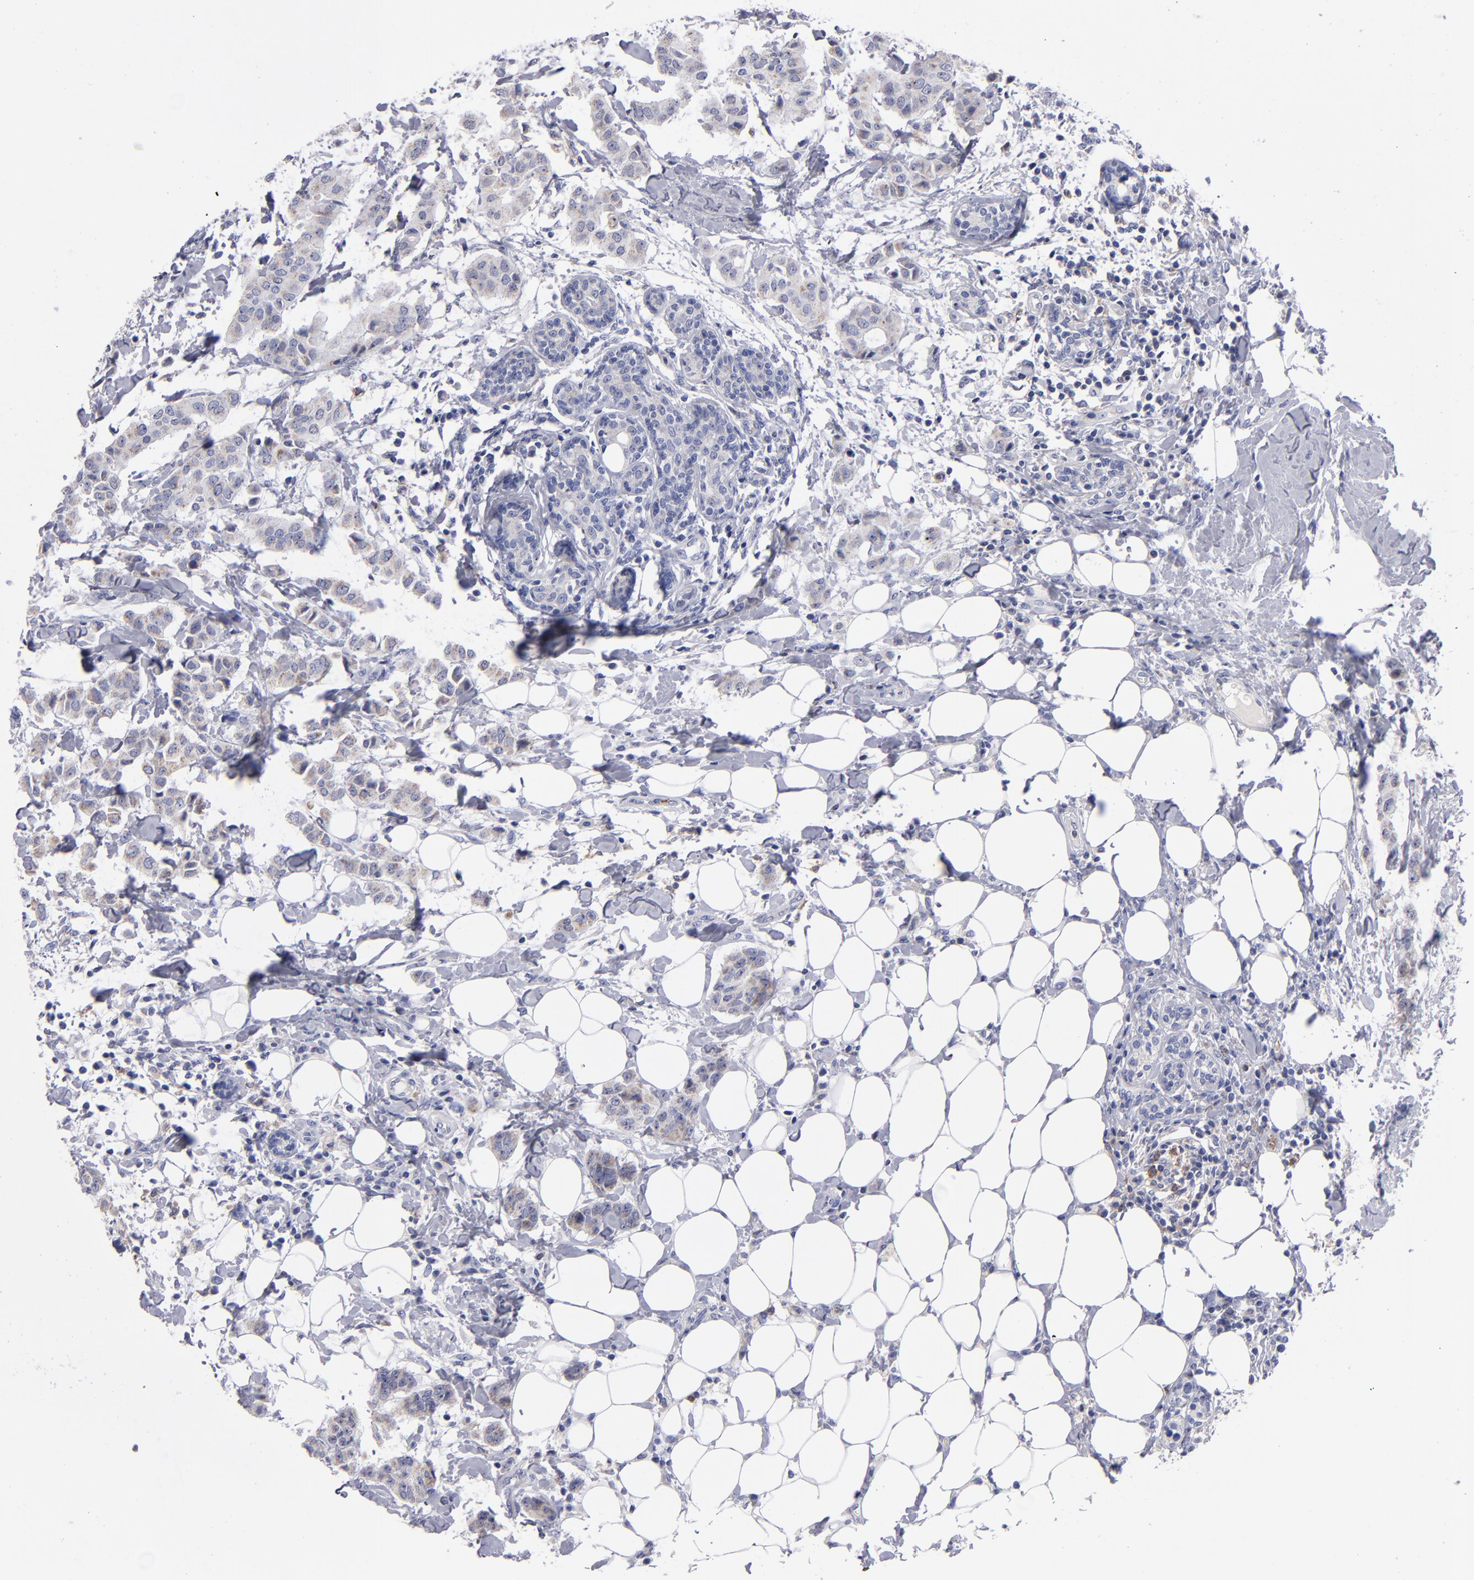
{"staining": {"intensity": "weak", "quantity": ">75%", "location": "cytoplasmic/membranous"}, "tissue": "breast cancer", "cell_type": "Tumor cells", "image_type": "cancer", "snomed": [{"axis": "morphology", "description": "Duct carcinoma"}, {"axis": "topography", "description": "Breast"}], "caption": "Infiltrating ductal carcinoma (breast) stained for a protein (brown) displays weak cytoplasmic/membranous positive positivity in approximately >75% of tumor cells.", "gene": "FGR", "patient": {"sex": "female", "age": 40}}